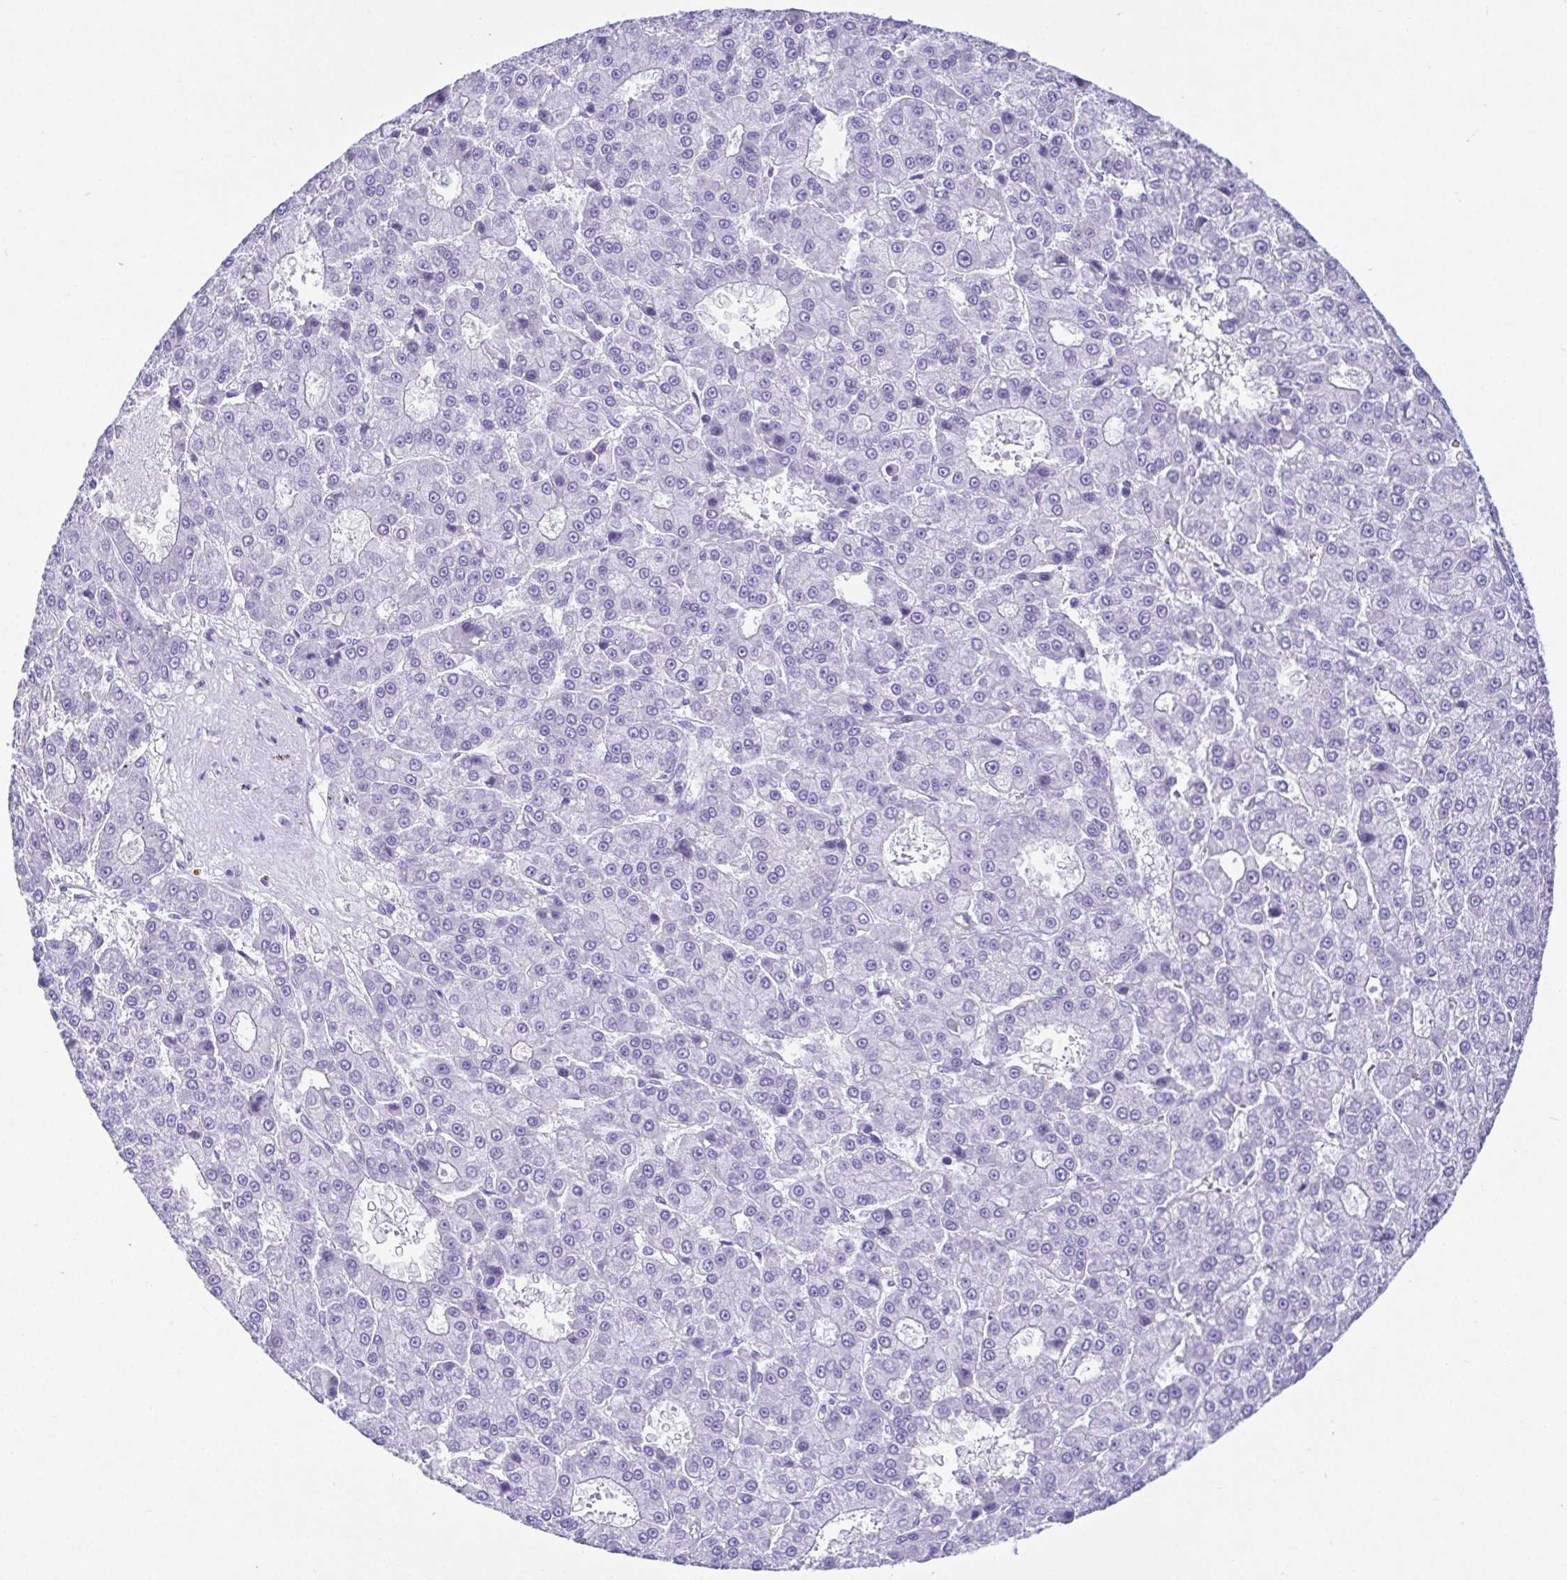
{"staining": {"intensity": "negative", "quantity": "none", "location": "none"}, "tissue": "liver cancer", "cell_type": "Tumor cells", "image_type": "cancer", "snomed": [{"axis": "morphology", "description": "Carcinoma, Hepatocellular, NOS"}, {"axis": "topography", "description": "Liver"}], "caption": "The IHC photomicrograph has no significant expression in tumor cells of liver cancer (hepatocellular carcinoma) tissue.", "gene": "LUZP4", "patient": {"sex": "male", "age": 70}}